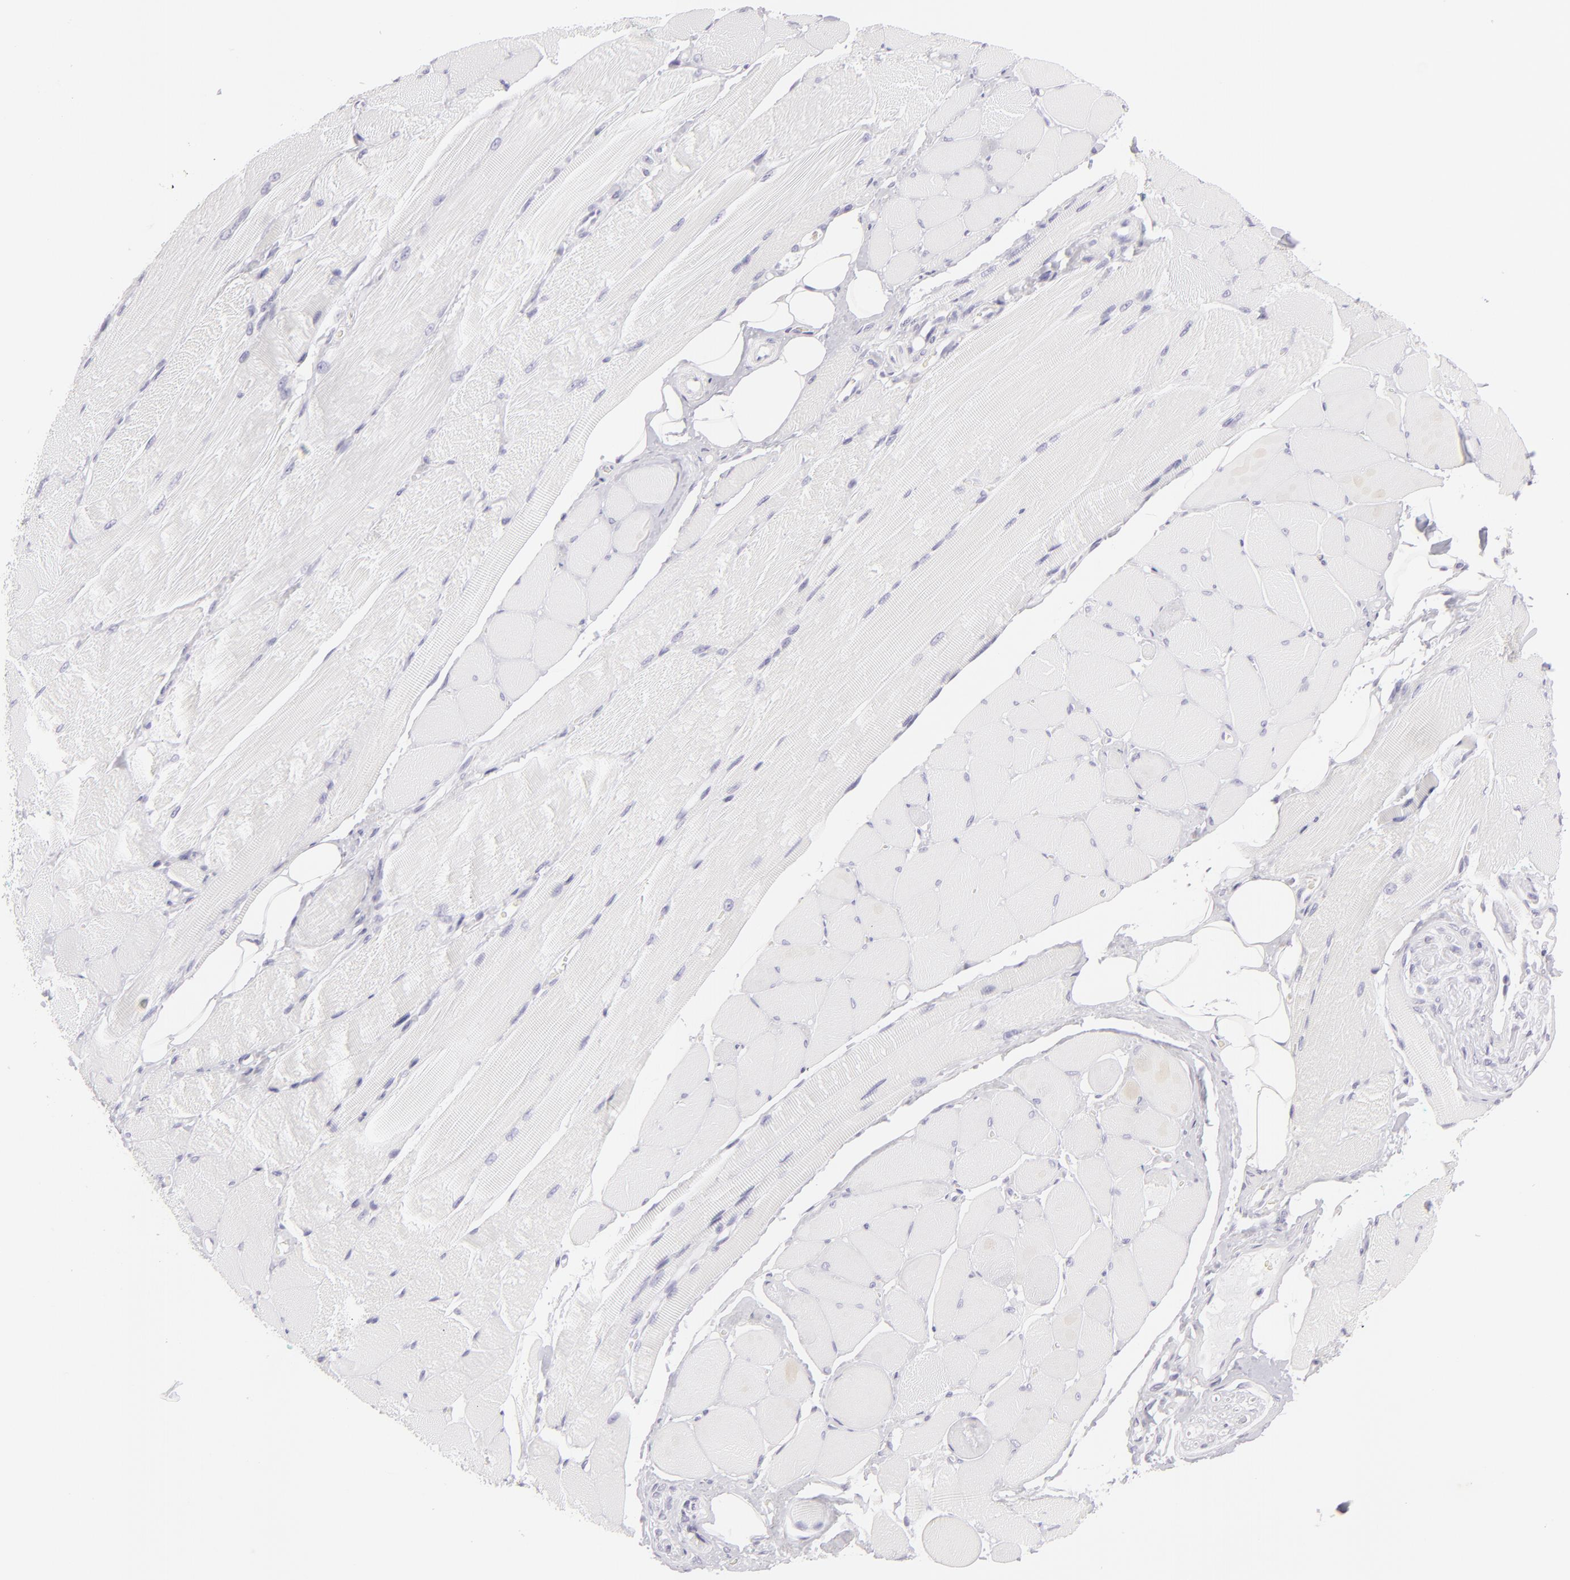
{"staining": {"intensity": "negative", "quantity": "none", "location": "none"}, "tissue": "adipose tissue", "cell_type": "Adipocytes", "image_type": "normal", "snomed": [{"axis": "morphology", "description": "Normal tissue, NOS"}, {"axis": "topography", "description": "Skeletal muscle"}, {"axis": "topography", "description": "Peripheral nerve tissue"}], "caption": "Unremarkable adipose tissue was stained to show a protein in brown. There is no significant staining in adipocytes. Brightfield microscopy of IHC stained with DAB (brown) and hematoxylin (blue), captured at high magnification.", "gene": "DLG4", "patient": {"sex": "female", "age": 84}}